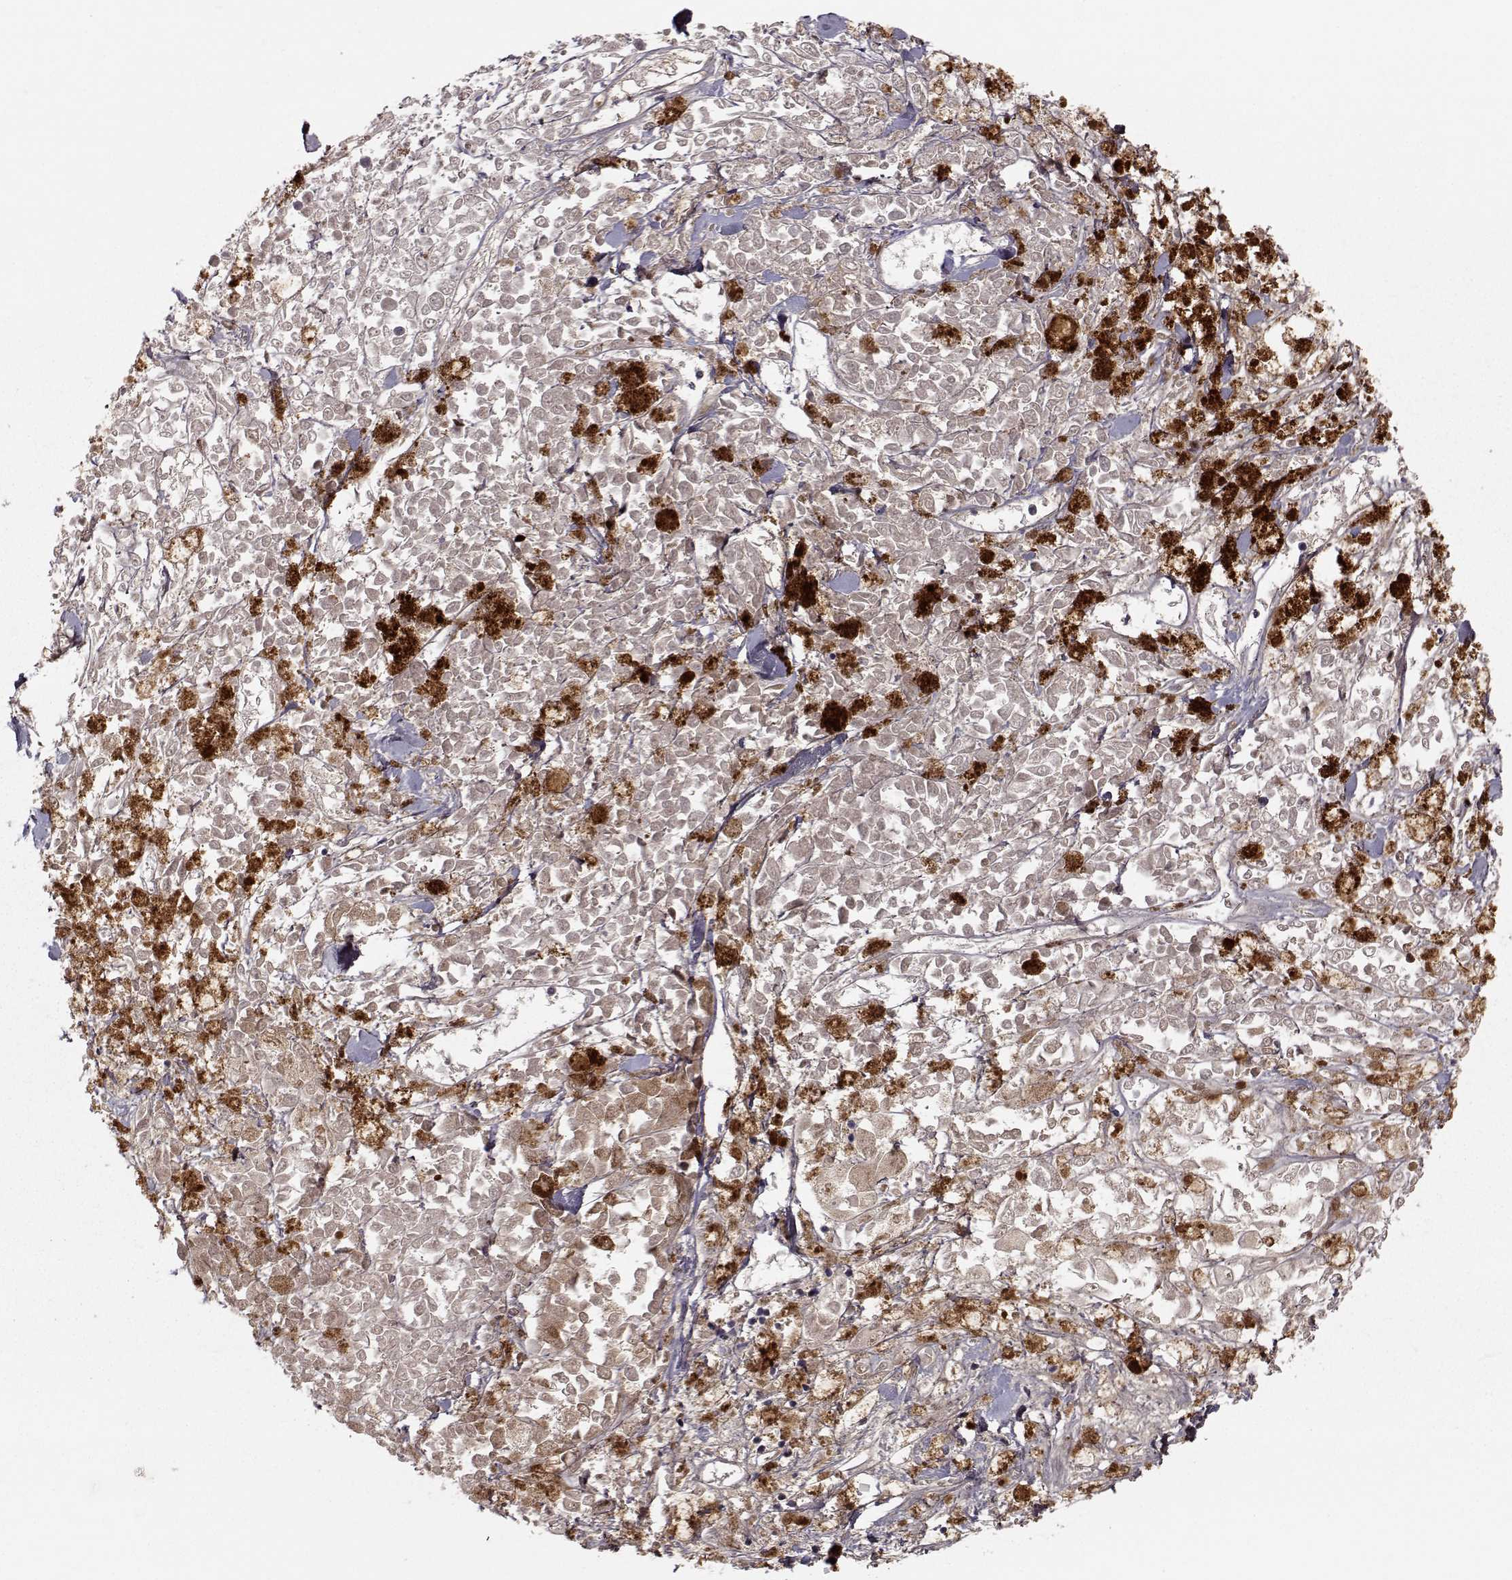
{"staining": {"intensity": "negative", "quantity": "none", "location": "none"}, "tissue": "melanoma", "cell_type": "Tumor cells", "image_type": "cancer", "snomed": [{"axis": "morphology", "description": "Malignant melanoma, NOS"}, {"axis": "topography", "description": "Skin"}], "caption": "IHC histopathology image of malignant melanoma stained for a protein (brown), which shows no staining in tumor cells.", "gene": "PLEKHG3", "patient": {"sex": "female", "age": 58}}